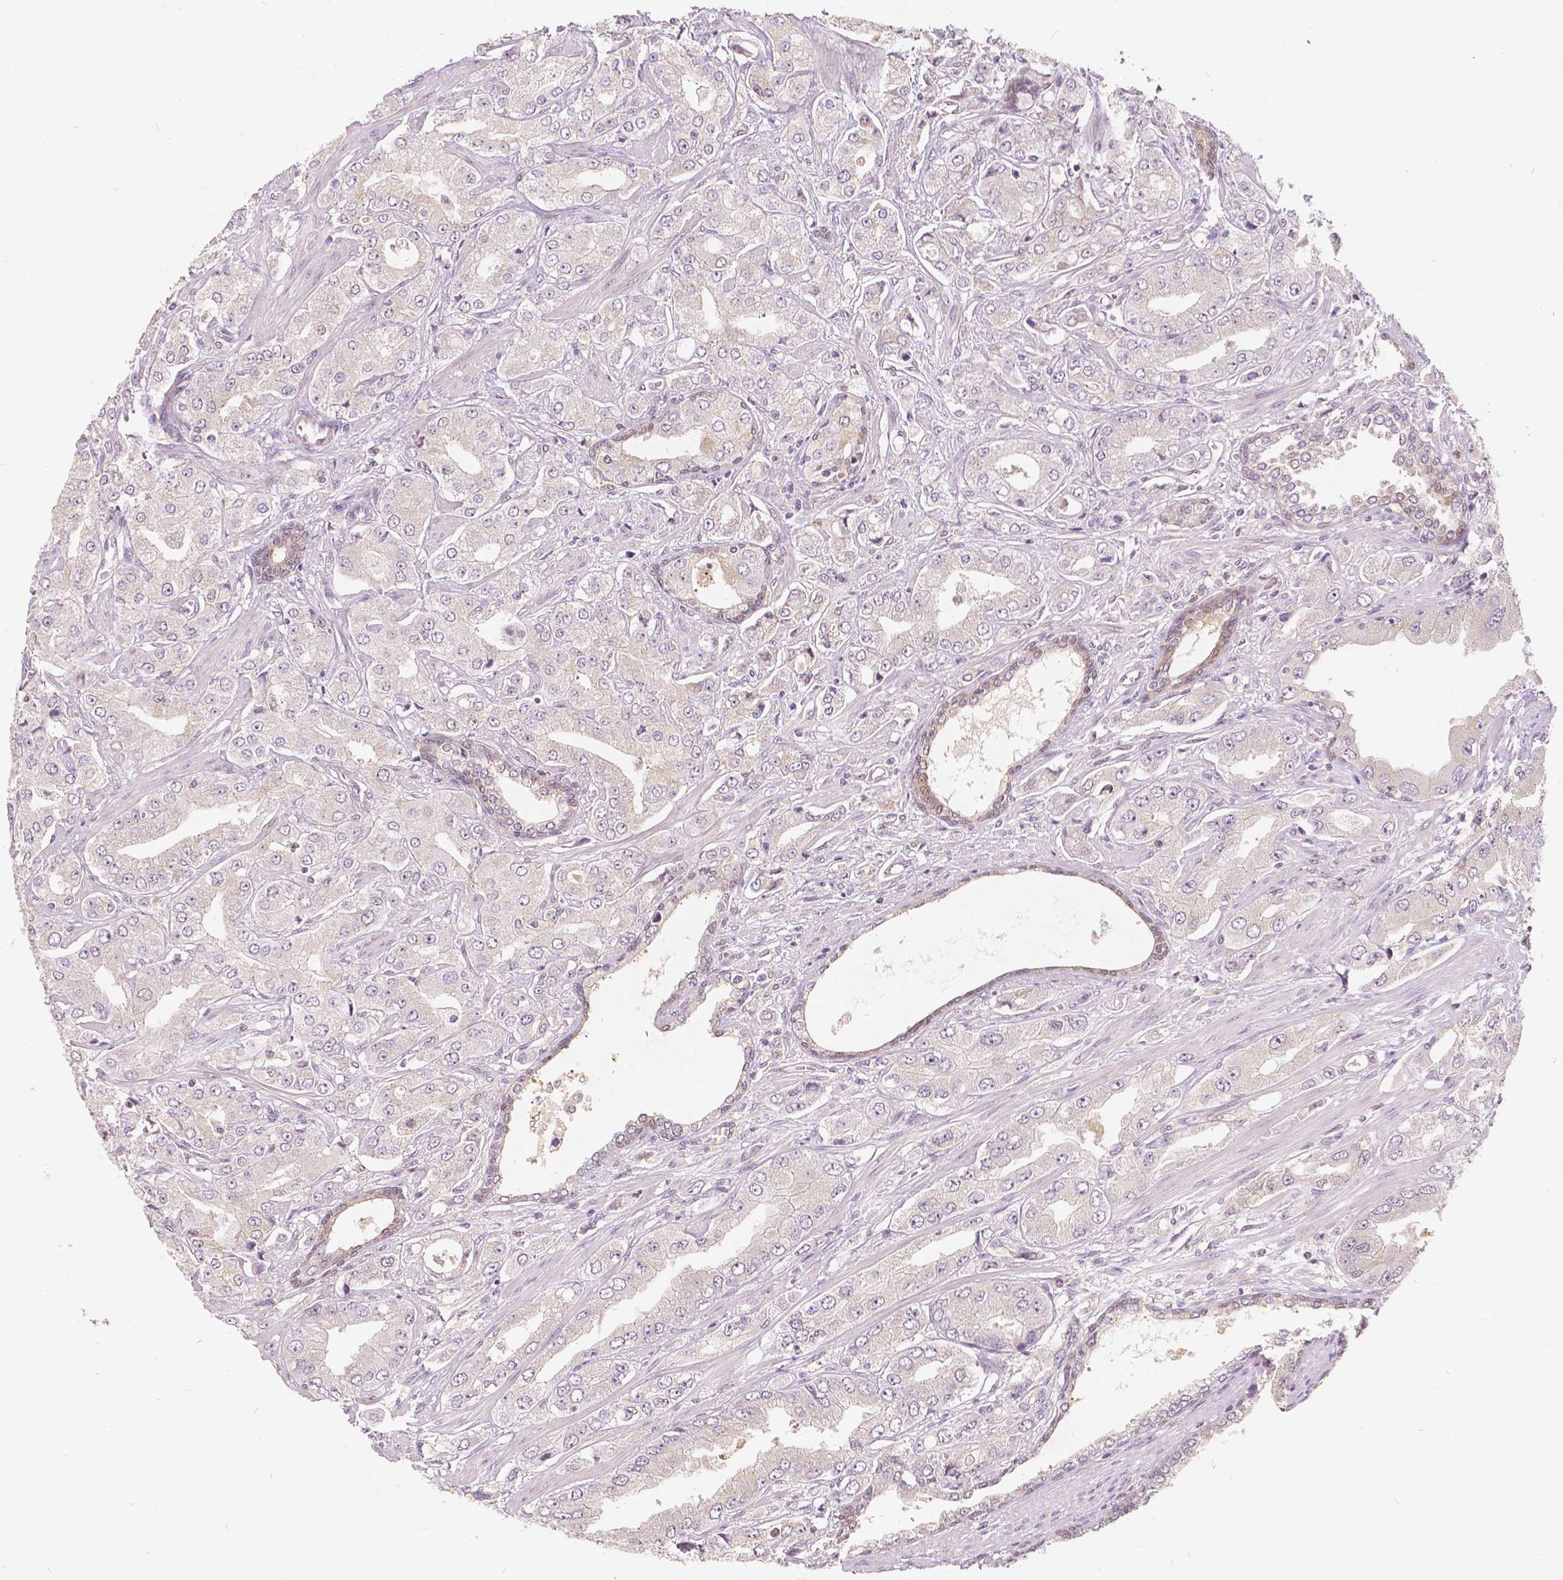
{"staining": {"intensity": "negative", "quantity": "none", "location": "none"}, "tissue": "prostate cancer", "cell_type": "Tumor cells", "image_type": "cancer", "snomed": [{"axis": "morphology", "description": "Adenocarcinoma, Low grade"}, {"axis": "topography", "description": "Prostate"}], "caption": "Tumor cells are negative for brown protein staining in prostate adenocarcinoma (low-grade).", "gene": "NAPRT", "patient": {"sex": "male", "age": 60}}